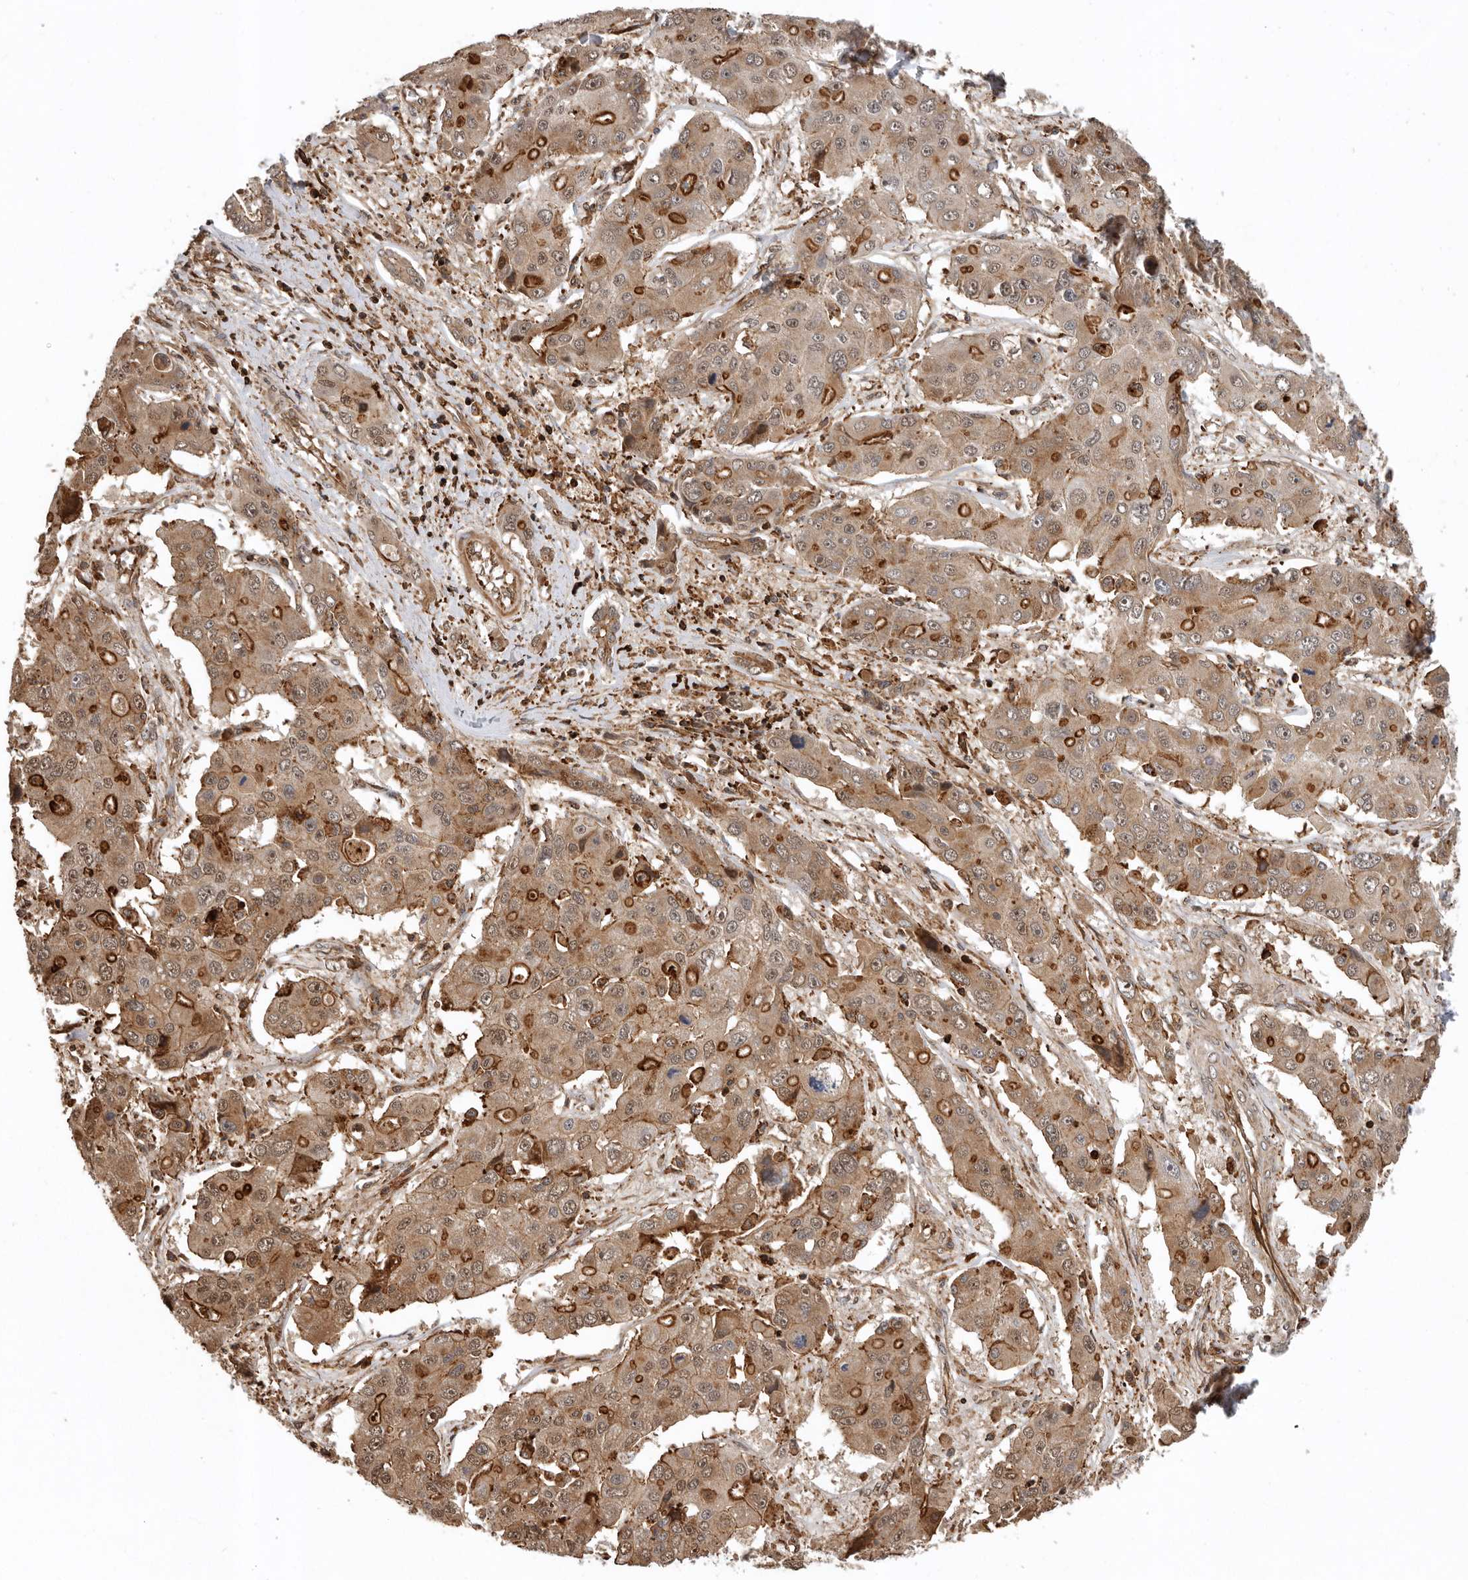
{"staining": {"intensity": "strong", "quantity": ">75%", "location": "cytoplasmic/membranous"}, "tissue": "liver cancer", "cell_type": "Tumor cells", "image_type": "cancer", "snomed": [{"axis": "morphology", "description": "Cholangiocarcinoma"}, {"axis": "topography", "description": "Liver"}], "caption": "Liver cancer tissue demonstrates strong cytoplasmic/membranous positivity in approximately >75% of tumor cells, visualized by immunohistochemistry. The protein of interest is shown in brown color, while the nuclei are stained blue.", "gene": "RNF157", "patient": {"sex": "male", "age": 67}}